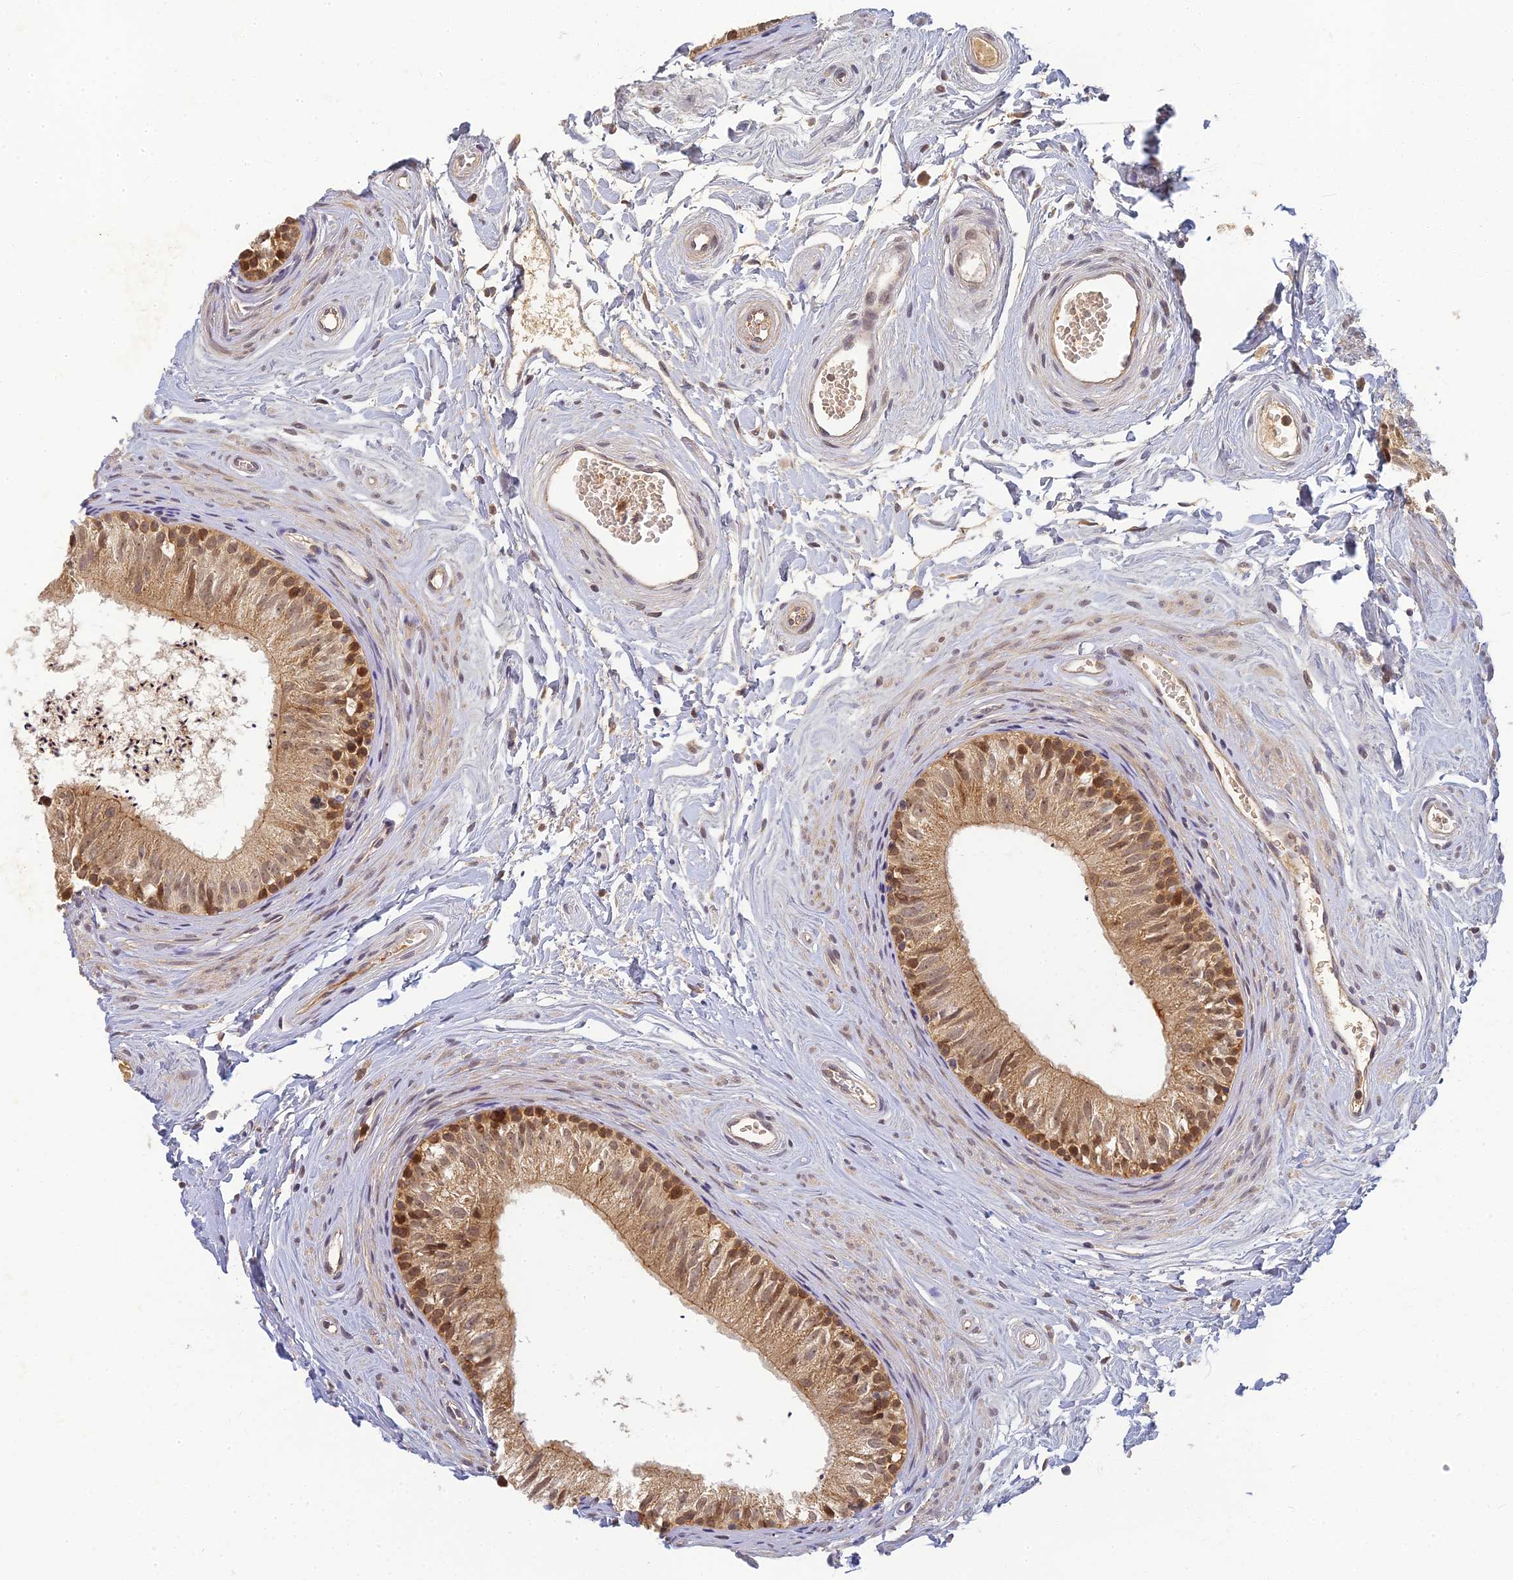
{"staining": {"intensity": "moderate", "quantity": ">75%", "location": "cytoplasmic/membranous"}, "tissue": "epididymis", "cell_type": "Glandular cells", "image_type": "normal", "snomed": [{"axis": "morphology", "description": "Normal tissue, NOS"}, {"axis": "topography", "description": "Epididymis"}], "caption": "High-power microscopy captured an immunohistochemistry histopathology image of normal epididymis, revealing moderate cytoplasmic/membranous staining in about >75% of glandular cells.", "gene": "RGL3", "patient": {"sex": "male", "age": 56}}